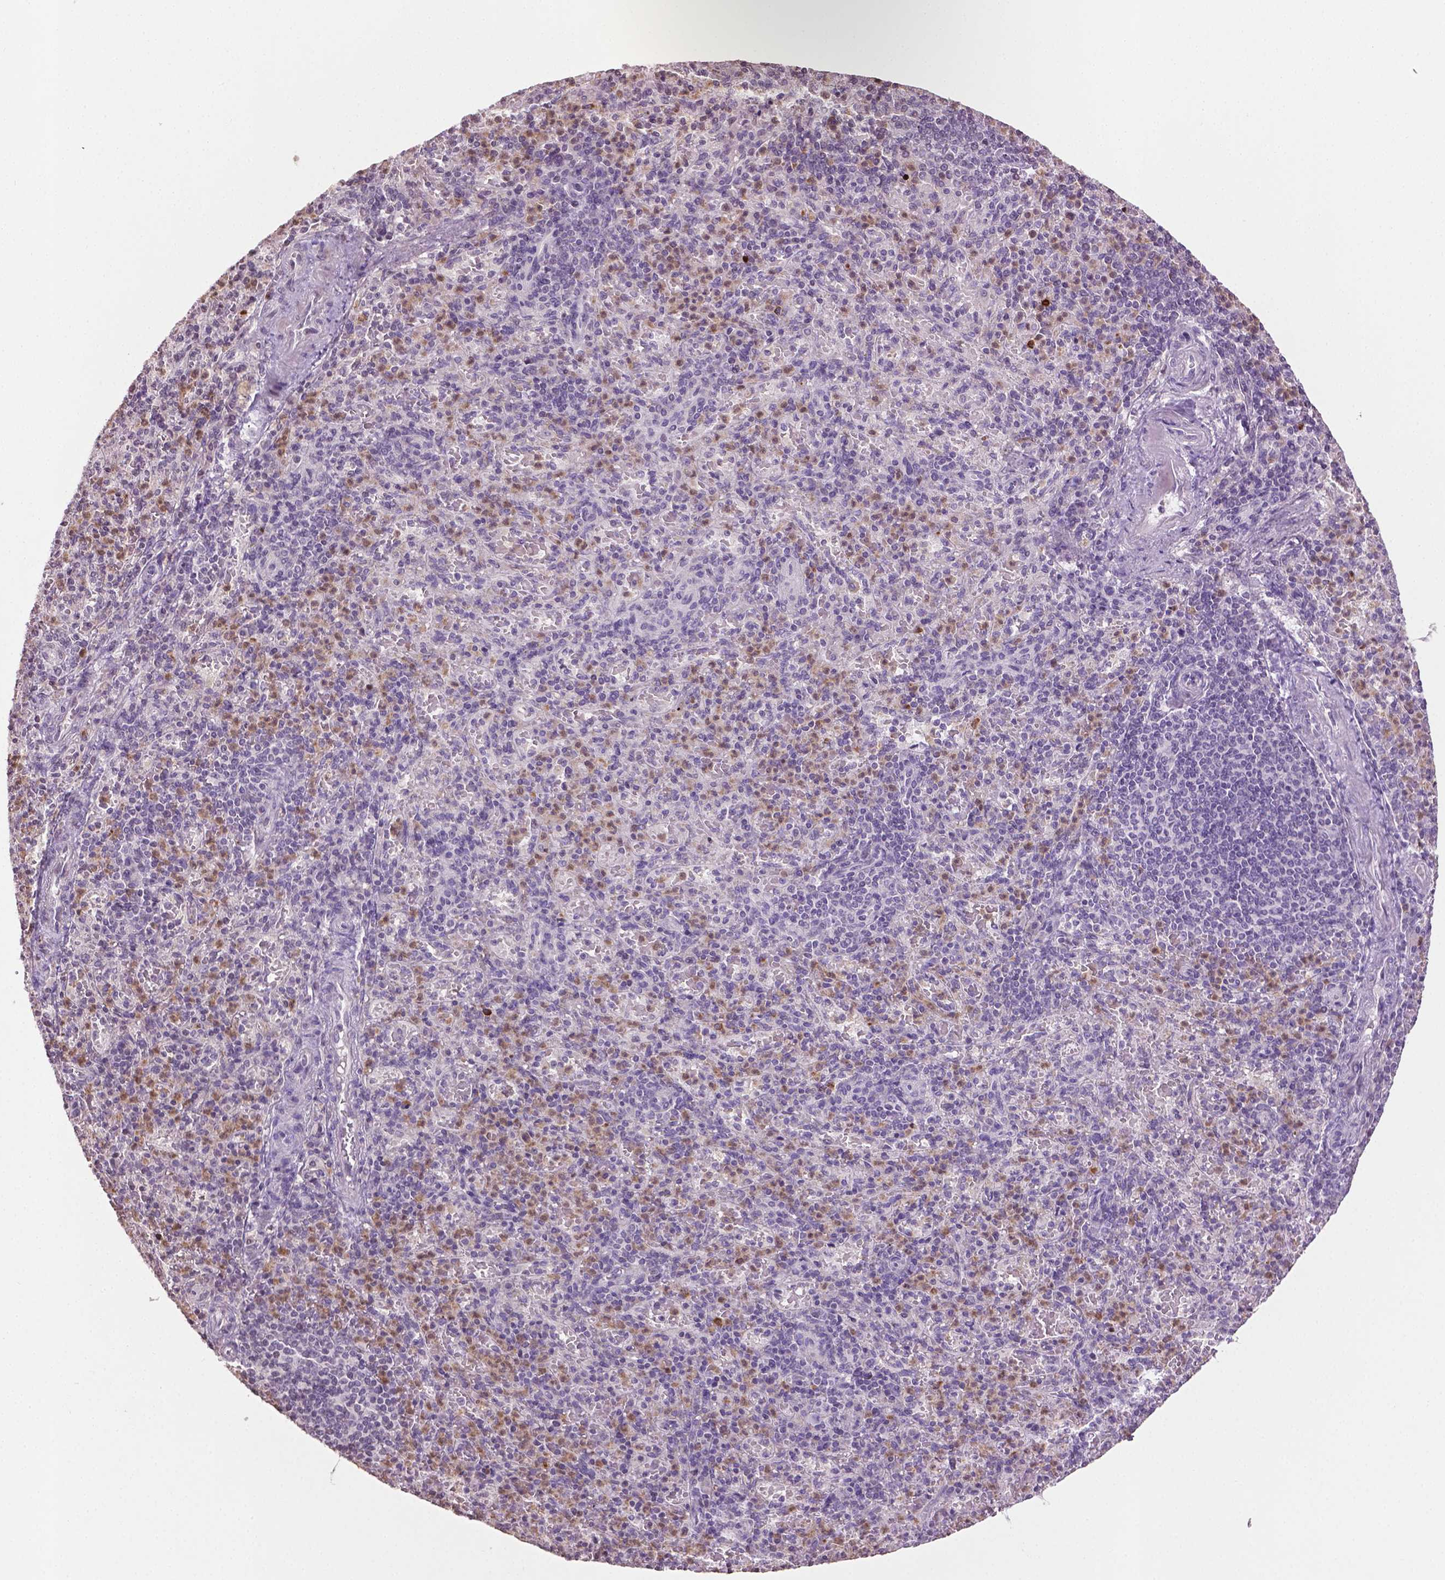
{"staining": {"intensity": "moderate", "quantity": "<25%", "location": "cytoplasmic/membranous"}, "tissue": "spleen", "cell_type": "Cells in red pulp", "image_type": "normal", "snomed": [{"axis": "morphology", "description": "Normal tissue, NOS"}, {"axis": "topography", "description": "Spleen"}], "caption": "Protein analysis of normal spleen reveals moderate cytoplasmic/membranous positivity in approximately <25% of cells in red pulp.", "gene": "NTNG2", "patient": {"sex": "female", "age": 74}}